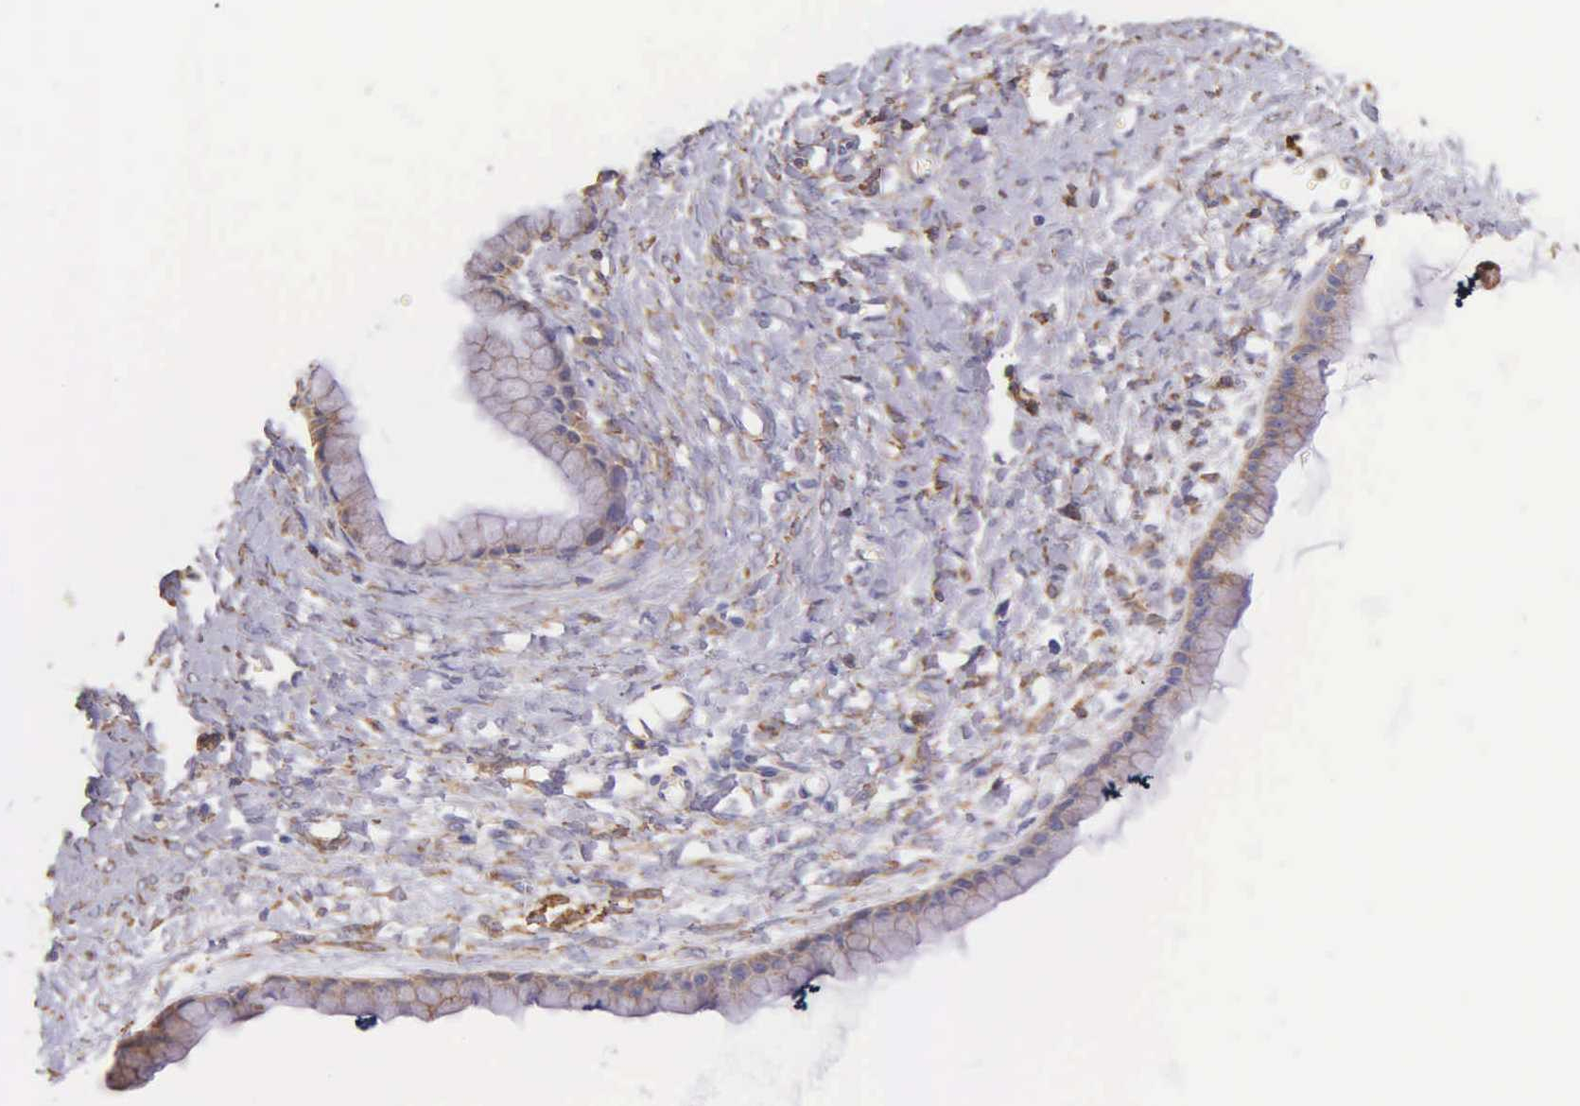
{"staining": {"intensity": "weak", "quantity": ">75%", "location": "cytoplasmic/membranous"}, "tissue": "ovarian cancer", "cell_type": "Tumor cells", "image_type": "cancer", "snomed": [{"axis": "morphology", "description": "Cystadenocarcinoma, mucinous, NOS"}, {"axis": "topography", "description": "Ovary"}], "caption": "An image of ovarian mucinous cystadenocarcinoma stained for a protein exhibits weak cytoplasmic/membranous brown staining in tumor cells.", "gene": "CKAP4", "patient": {"sex": "female", "age": 25}}